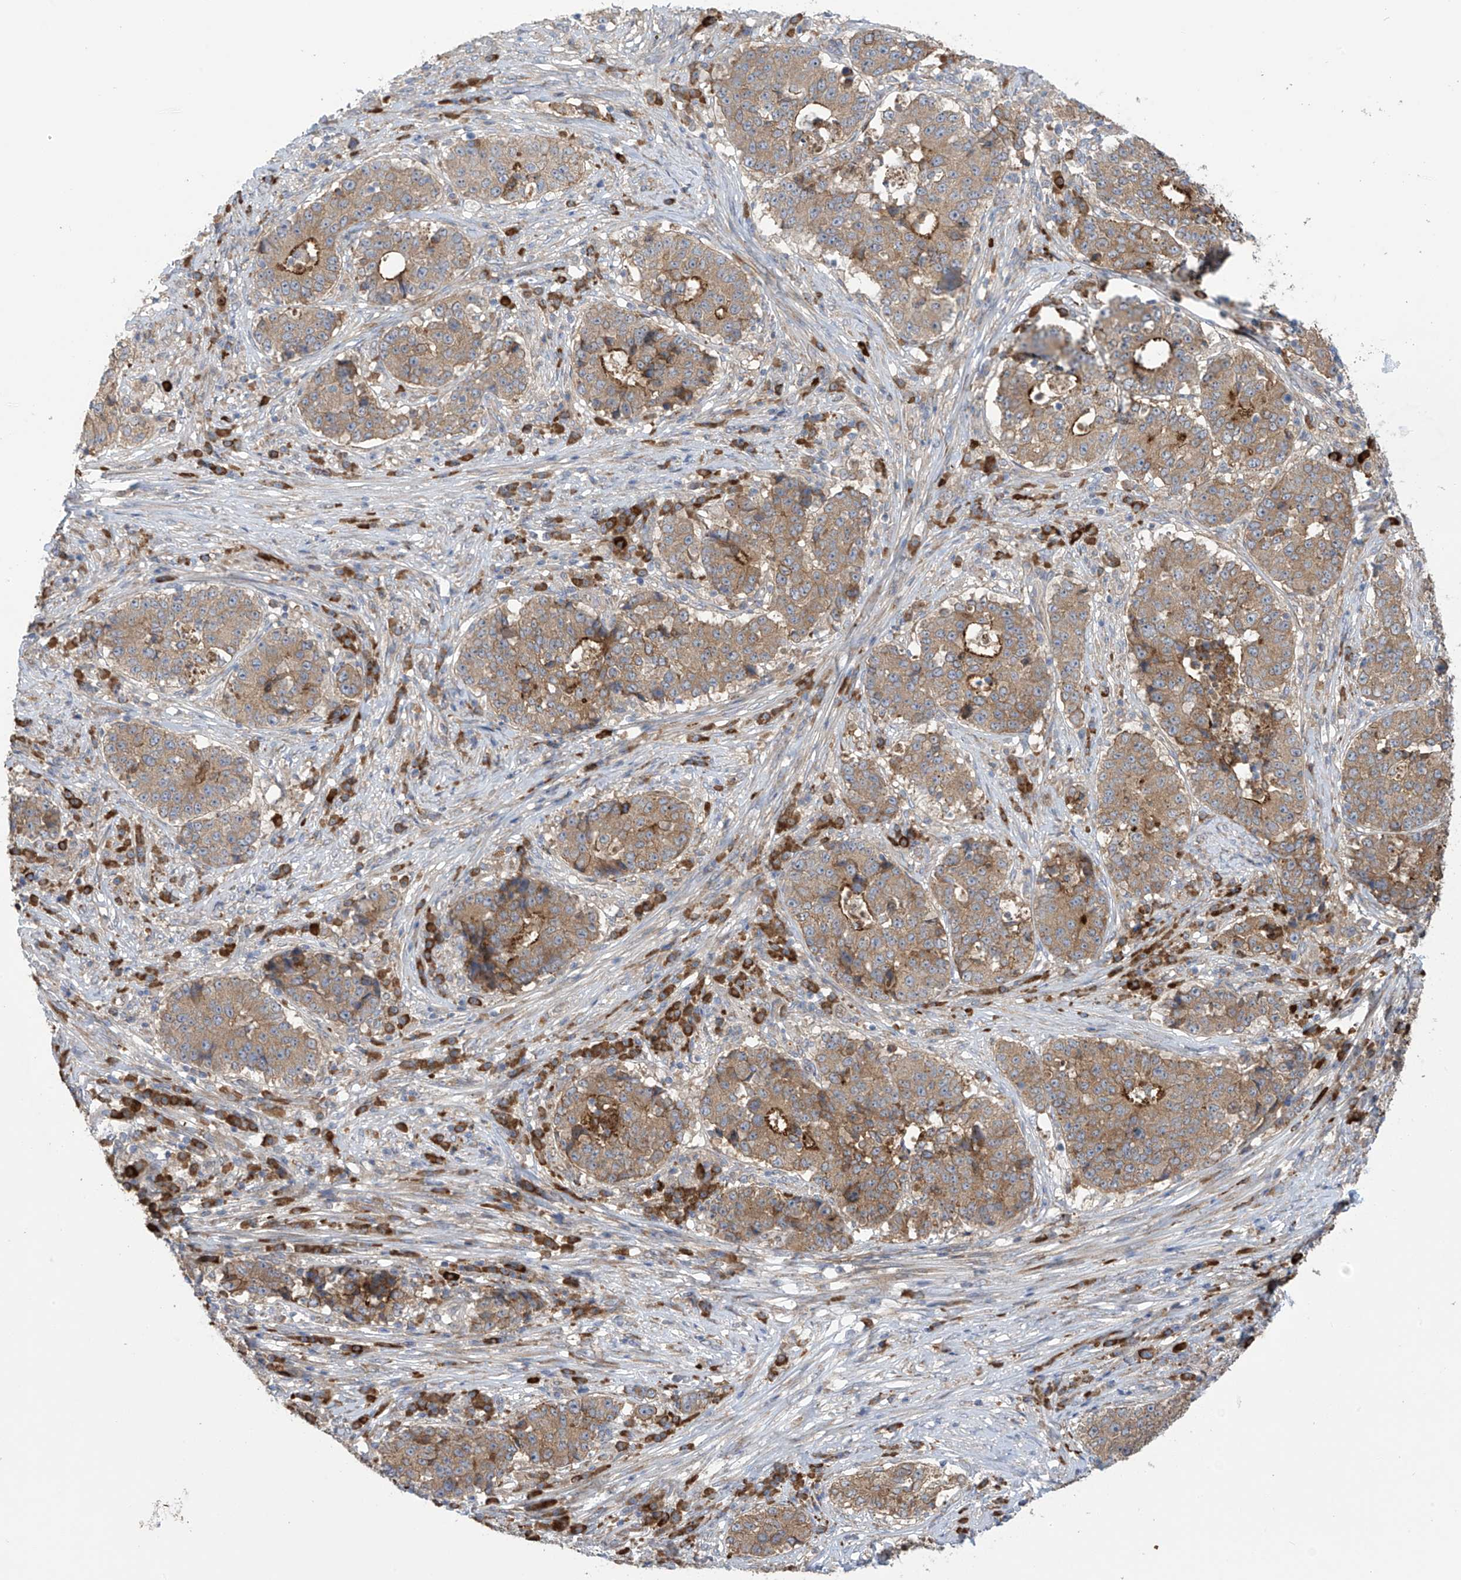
{"staining": {"intensity": "moderate", "quantity": ">75%", "location": "cytoplasmic/membranous"}, "tissue": "stomach cancer", "cell_type": "Tumor cells", "image_type": "cancer", "snomed": [{"axis": "morphology", "description": "Adenocarcinoma, NOS"}, {"axis": "topography", "description": "Stomach"}], "caption": "There is medium levels of moderate cytoplasmic/membranous expression in tumor cells of adenocarcinoma (stomach), as demonstrated by immunohistochemical staining (brown color).", "gene": "KIAA1522", "patient": {"sex": "male", "age": 59}}